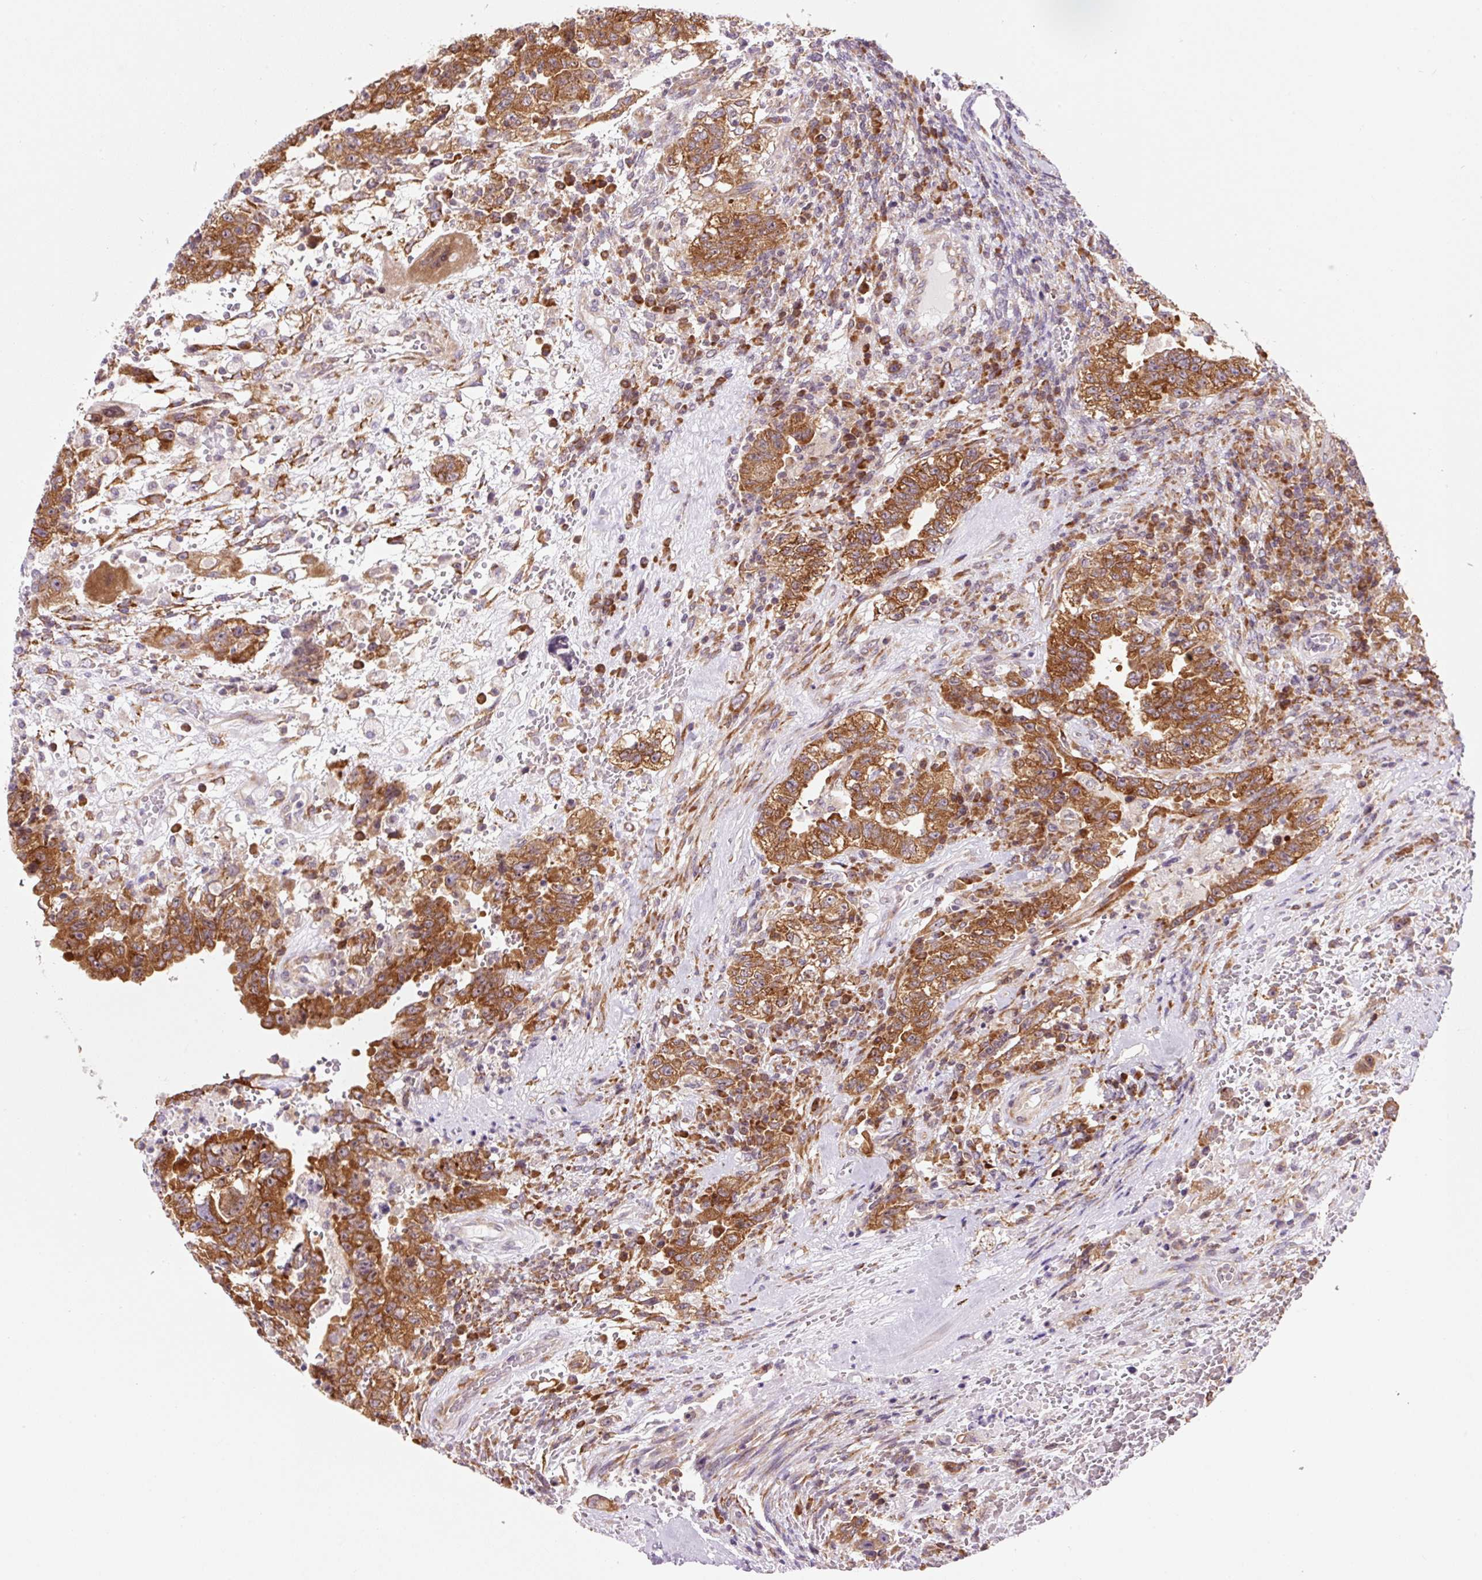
{"staining": {"intensity": "strong", "quantity": ">75%", "location": "cytoplasmic/membranous"}, "tissue": "testis cancer", "cell_type": "Tumor cells", "image_type": "cancer", "snomed": [{"axis": "morphology", "description": "Carcinoma, Embryonal, NOS"}, {"axis": "topography", "description": "Testis"}], "caption": "The micrograph shows immunohistochemical staining of testis cancer (embryonal carcinoma). There is strong cytoplasmic/membranous positivity is appreciated in about >75% of tumor cells. (brown staining indicates protein expression, while blue staining denotes nuclei).", "gene": "RPL41", "patient": {"sex": "male", "age": 26}}